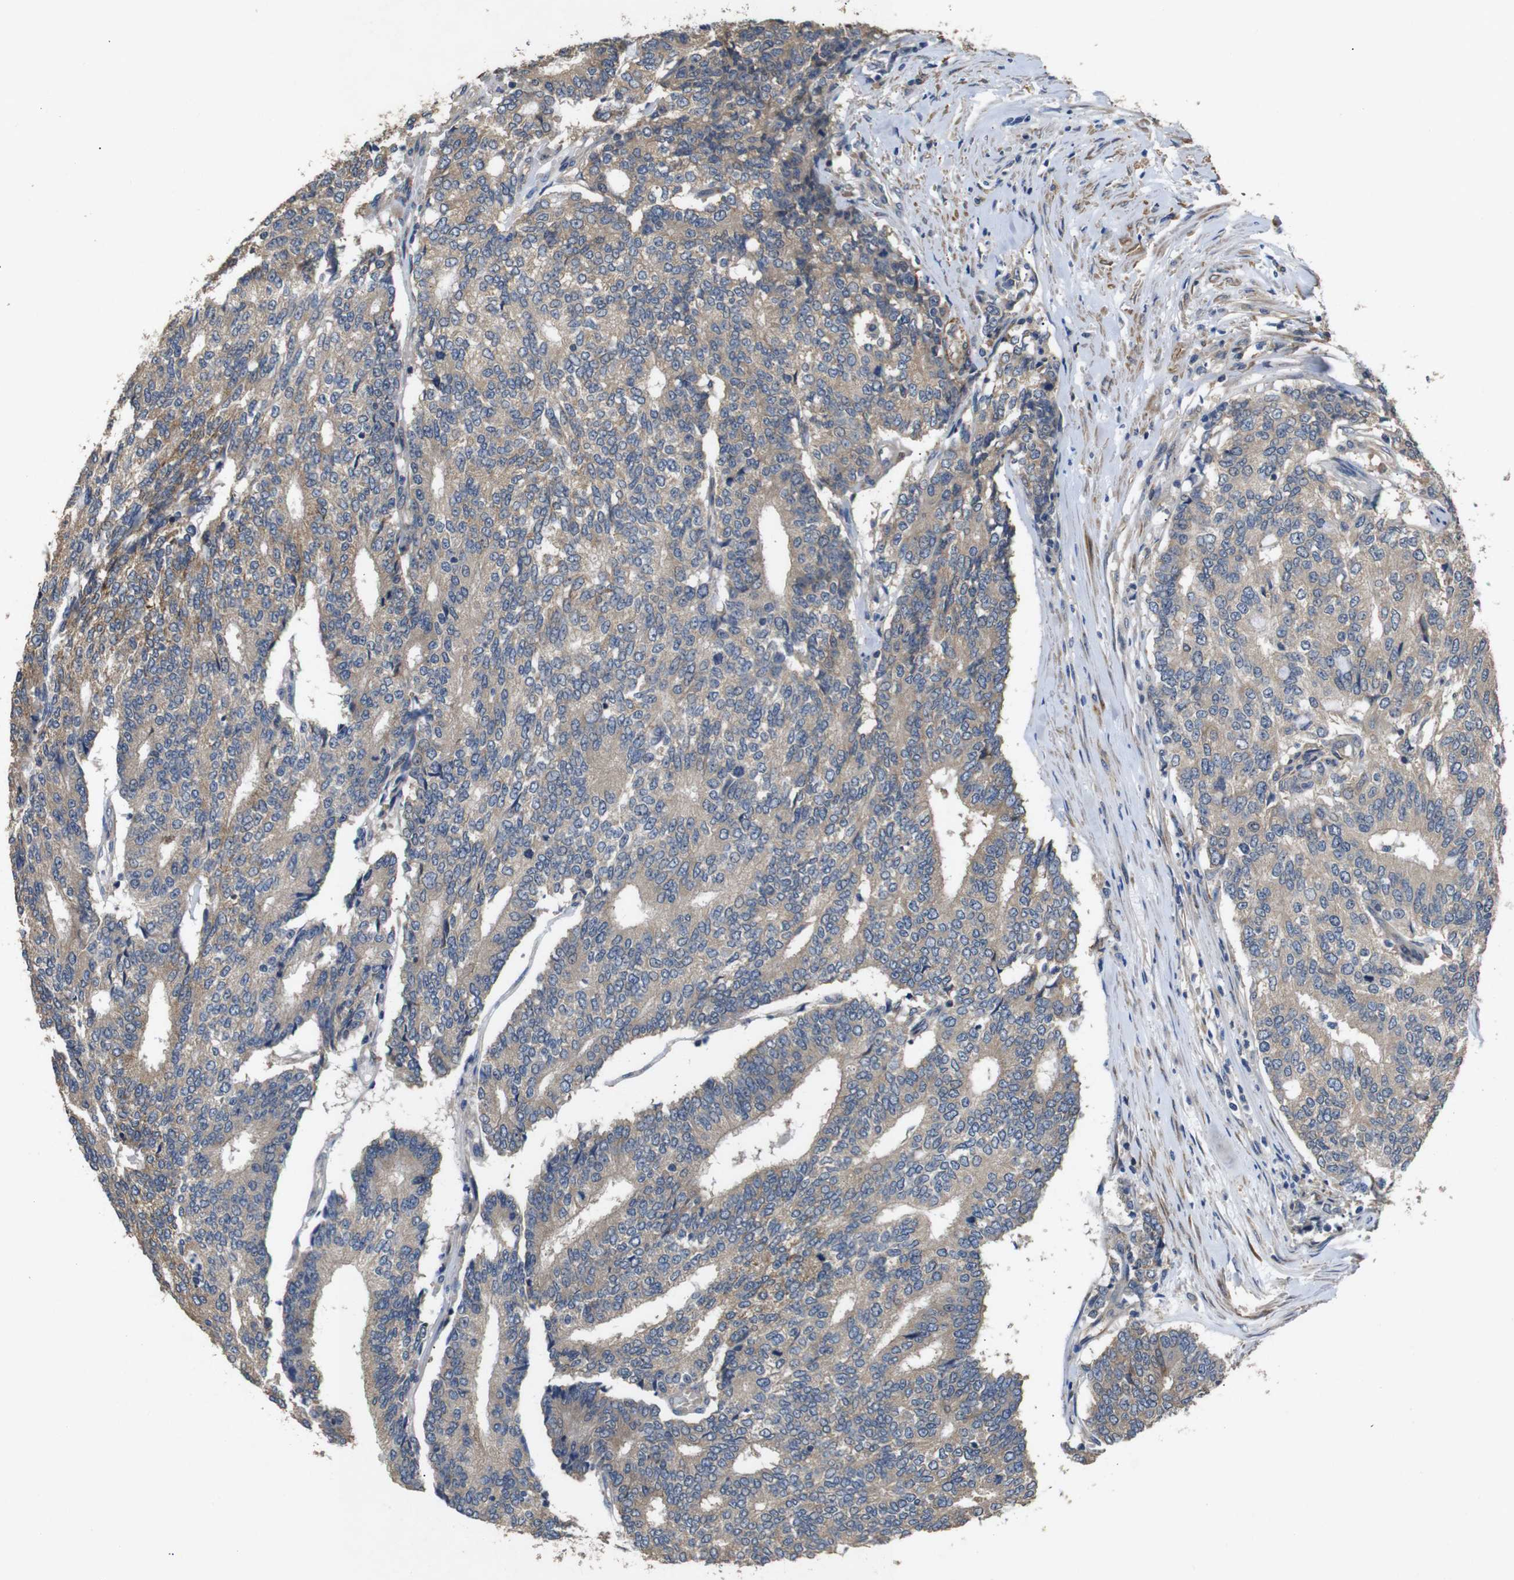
{"staining": {"intensity": "moderate", "quantity": ">75%", "location": "cytoplasmic/membranous"}, "tissue": "prostate cancer", "cell_type": "Tumor cells", "image_type": "cancer", "snomed": [{"axis": "morphology", "description": "Normal tissue, NOS"}, {"axis": "morphology", "description": "Adenocarcinoma, High grade"}, {"axis": "topography", "description": "Prostate"}, {"axis": "topography", "description": "Seminal veicle"}], "caption": "Prostate cancer (high-grade adenocarcinoma) was stained to show a protein in brown. There is medium levels of moderate cytoplasmic/membranous staining in approximately >75% of tumor cells.", "gene": "BNIP3", "patient": {"sex": "male", "age": 55}}